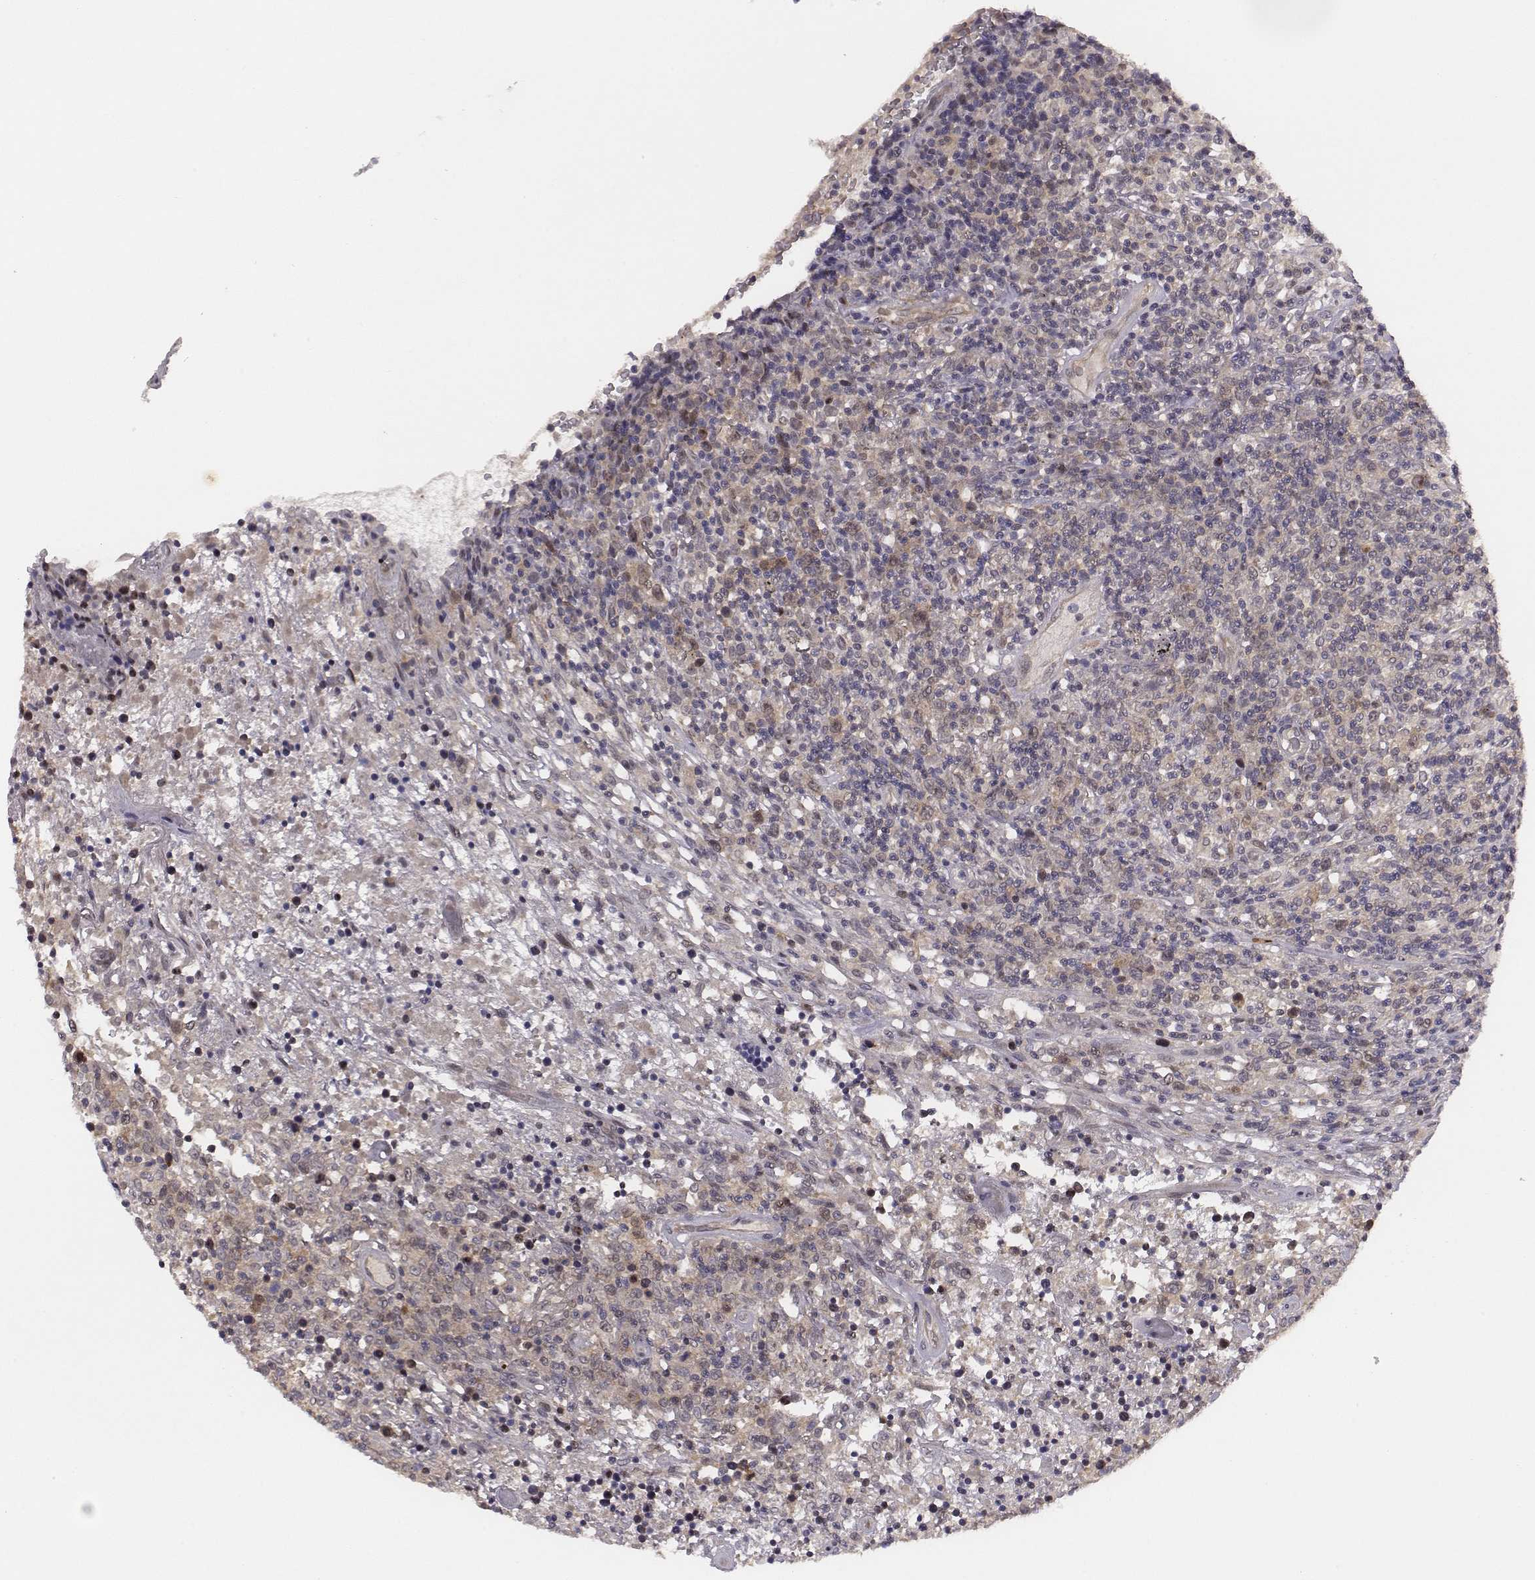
{"staining": {"intensity": "negative", "quantity": "none", "location": "none"}, "tissue": "lymphoma", "cell_type": "Tumor cells", "image_type": "cancer", "snomed": [{"axis": "morphology", "description": "Malignant lymphoma, non-Hodgkin's type, High grade"}, {"axis": "topography", "description": "Lung"}], "caption": "Immunohistochemistry image of human lymphoma stained for a protein (brown), which demonstrates no positivity in tumor cells.", "gene": "SMURF2", "patient": {"sex": "male", "age": 79}}